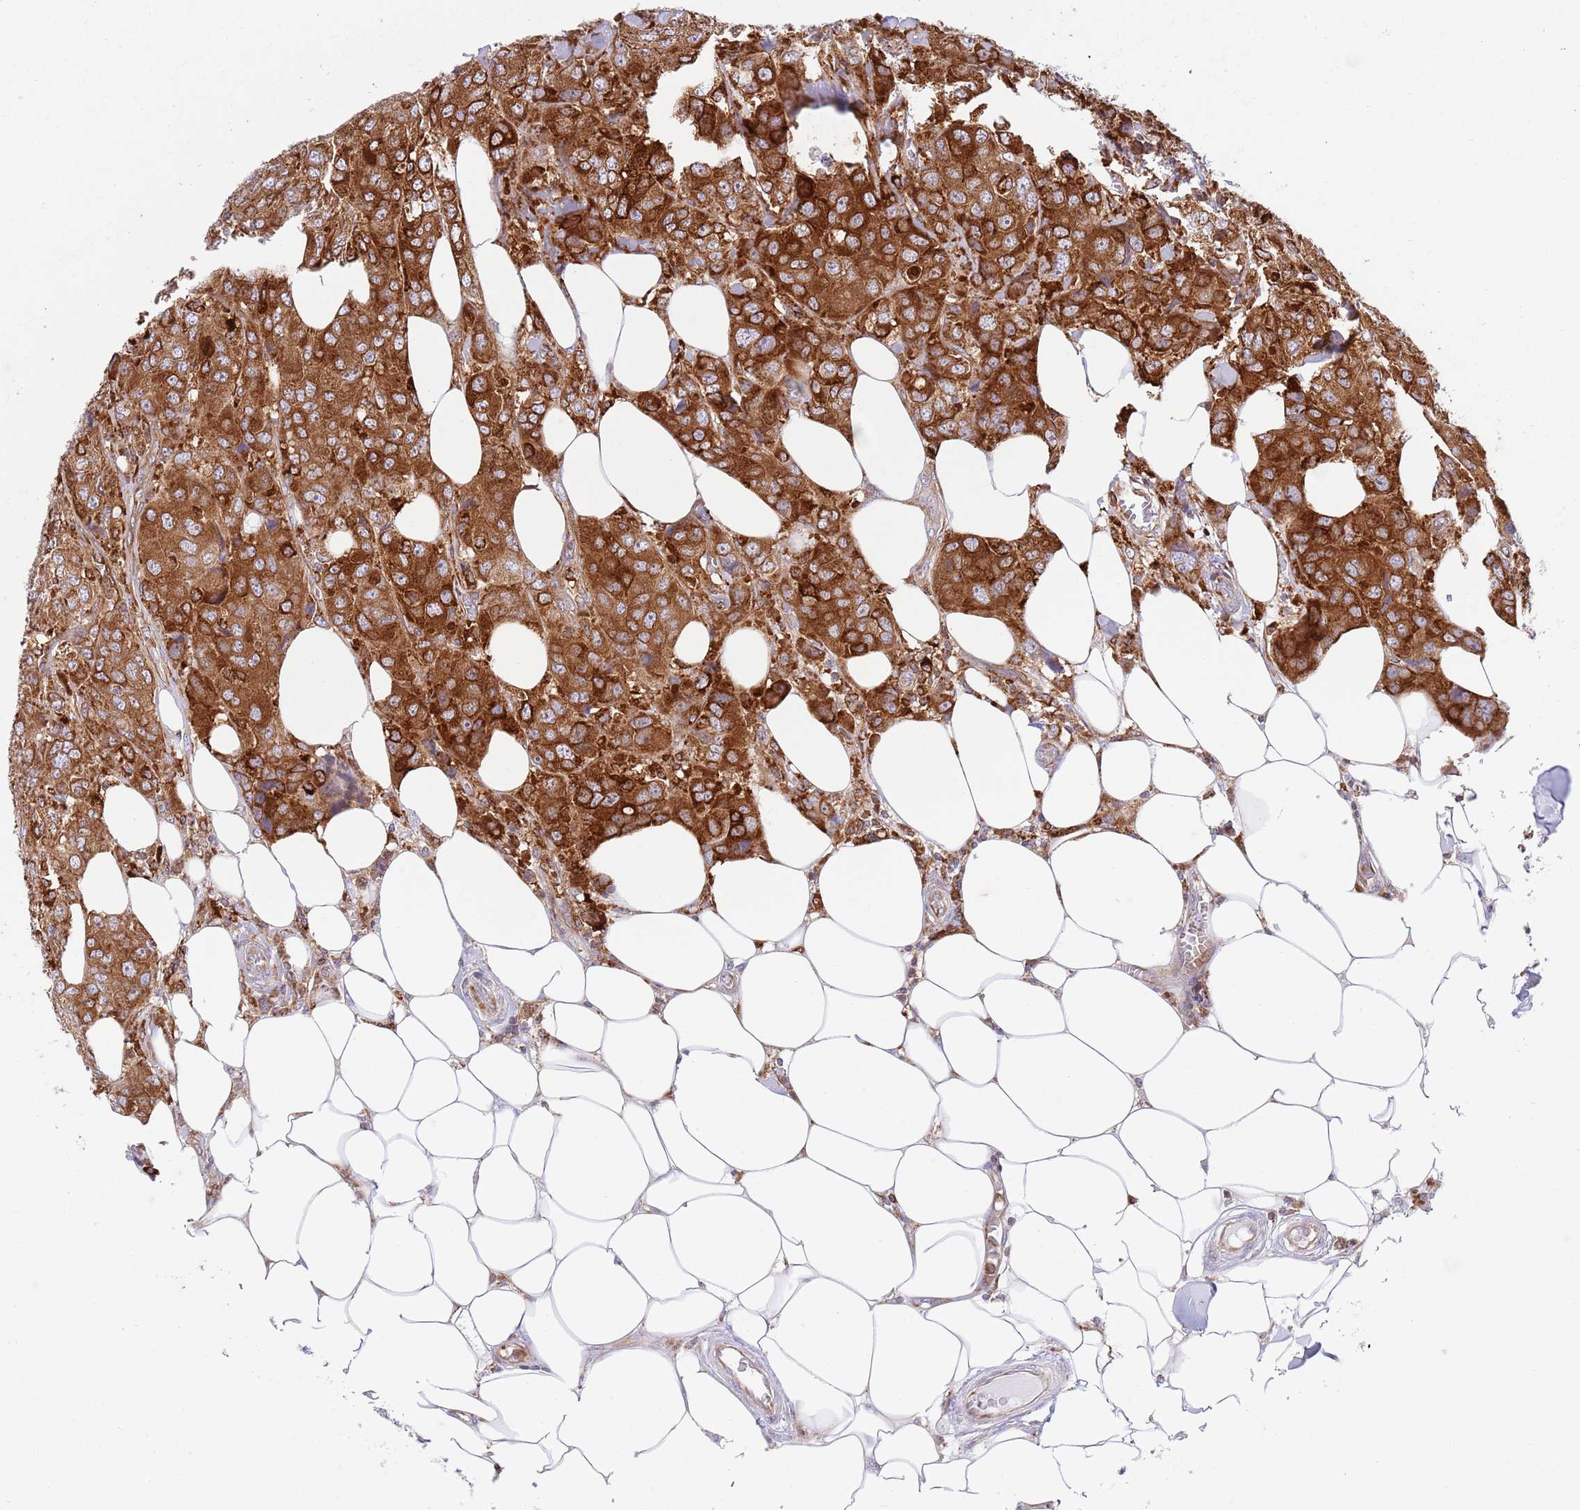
{"staining": {"intensity": "strong", "quantity": ">75%", "location": "cytoplasmic/membranous"}, "tissue": "breast cancer", "cell_type": "Tumor cells", "image_type": "cancer", "snomed": [{"axis": "morphology", "description": "Duct carcinoma"}, {"axis": "topography", "description": "Breast"}], "caption": "Protein staining by immunohistochemistry (IHC) demonstrates strong cytoplasmic/membranous positivity in about >75% of tumor cells in breast cancer. The staining was performed using DAB (3,3'-diaminobenzidine) to visualize the protein expression in brown, while the nuclei were stained in blue with hematoxylin (Magnification: 20x).", "gene": "ZMYM5", "patient": {"sex": "female", "age": 43}}